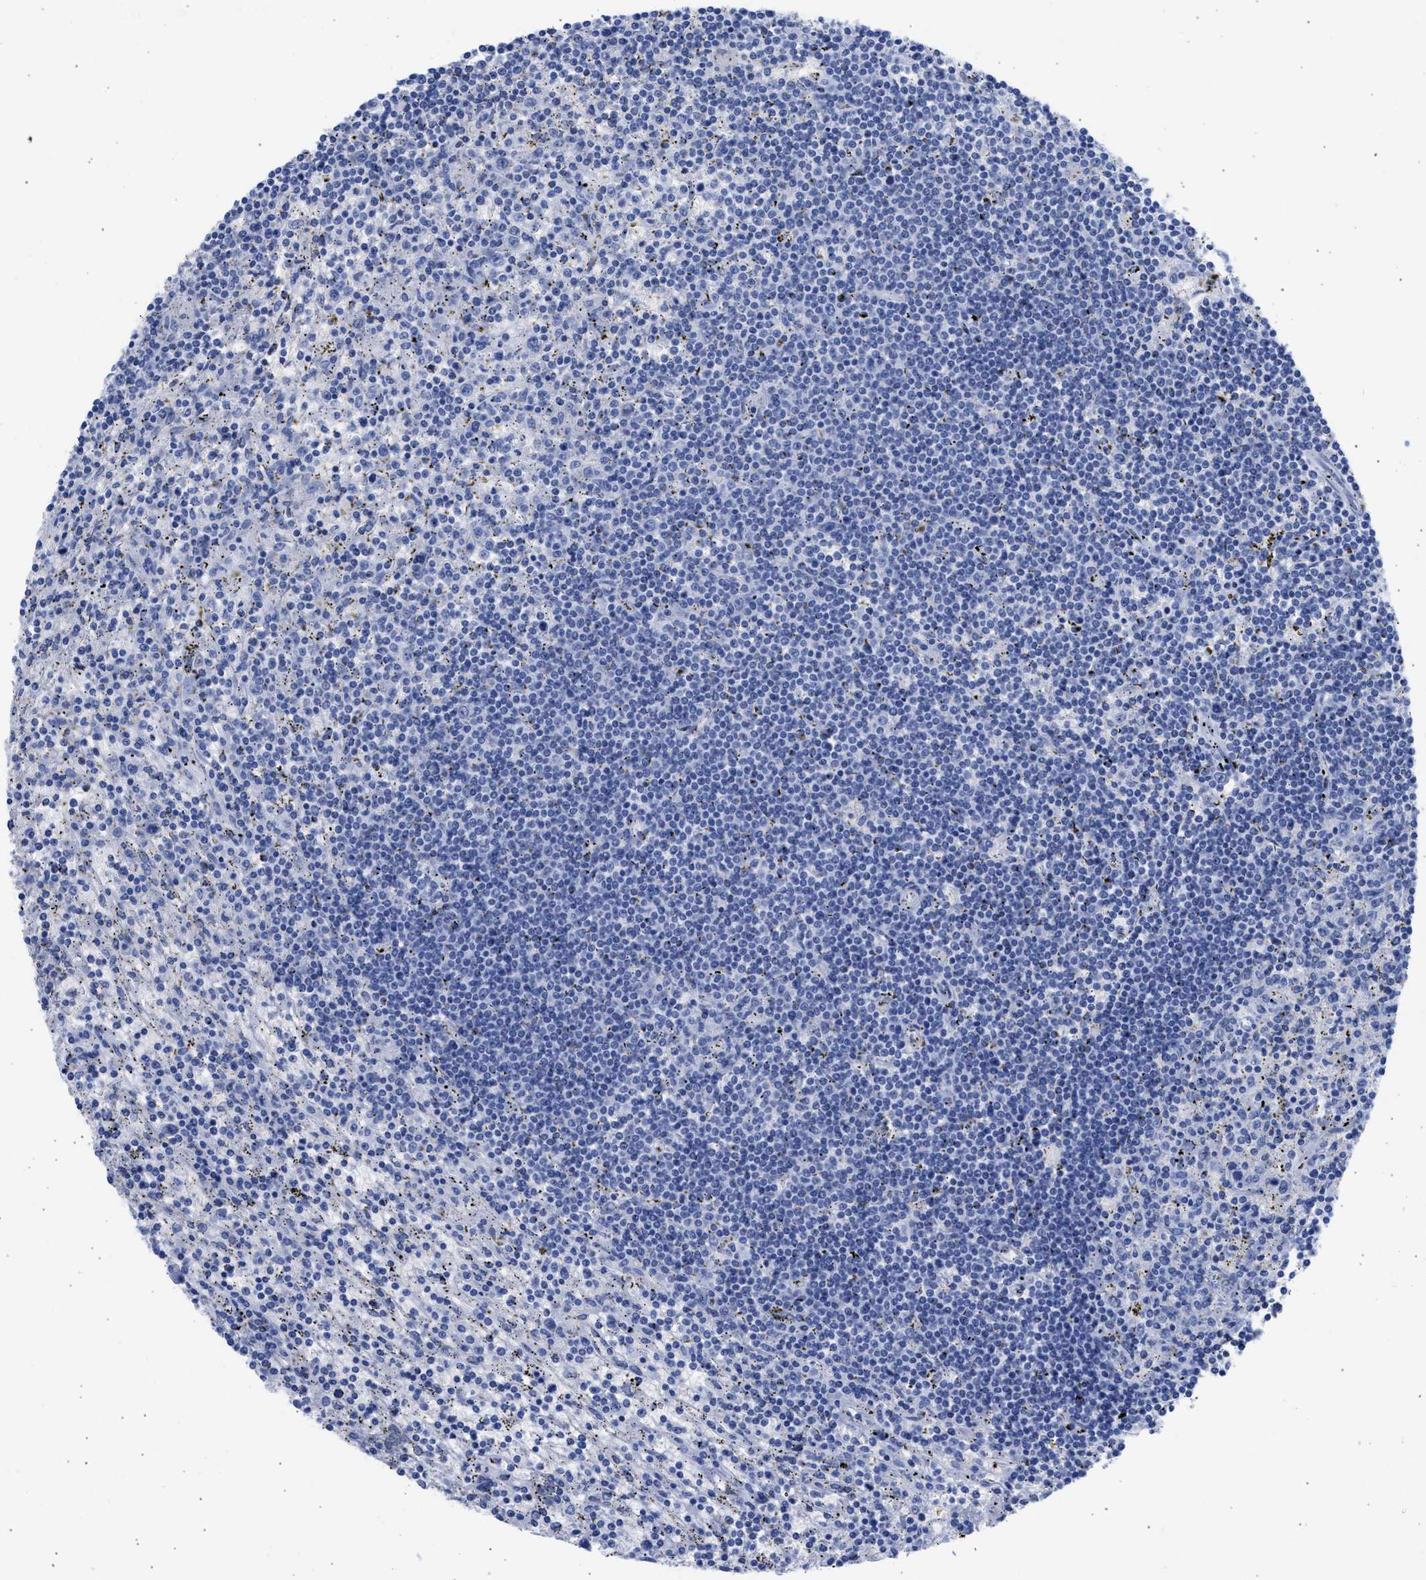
{"staining": {"intensity": "negative", "quantity": "none", "location": "none"}, "tissue": "lymphoma", "cell_type": "Tumor cells", "image_type": "cancer", "snomed": [{"axis": "morphology", "description": "Malignant lymphoma, non-Hodgkin's type, Low grade"}, {"axis": "topography", "description": "Spleen"}], "caption": "Human lymphoma stained for a protein using IHC exhibits no expression in tumor cells.", "gene": "RSPH1", "patient": {"sex": "male", "age": 76}}